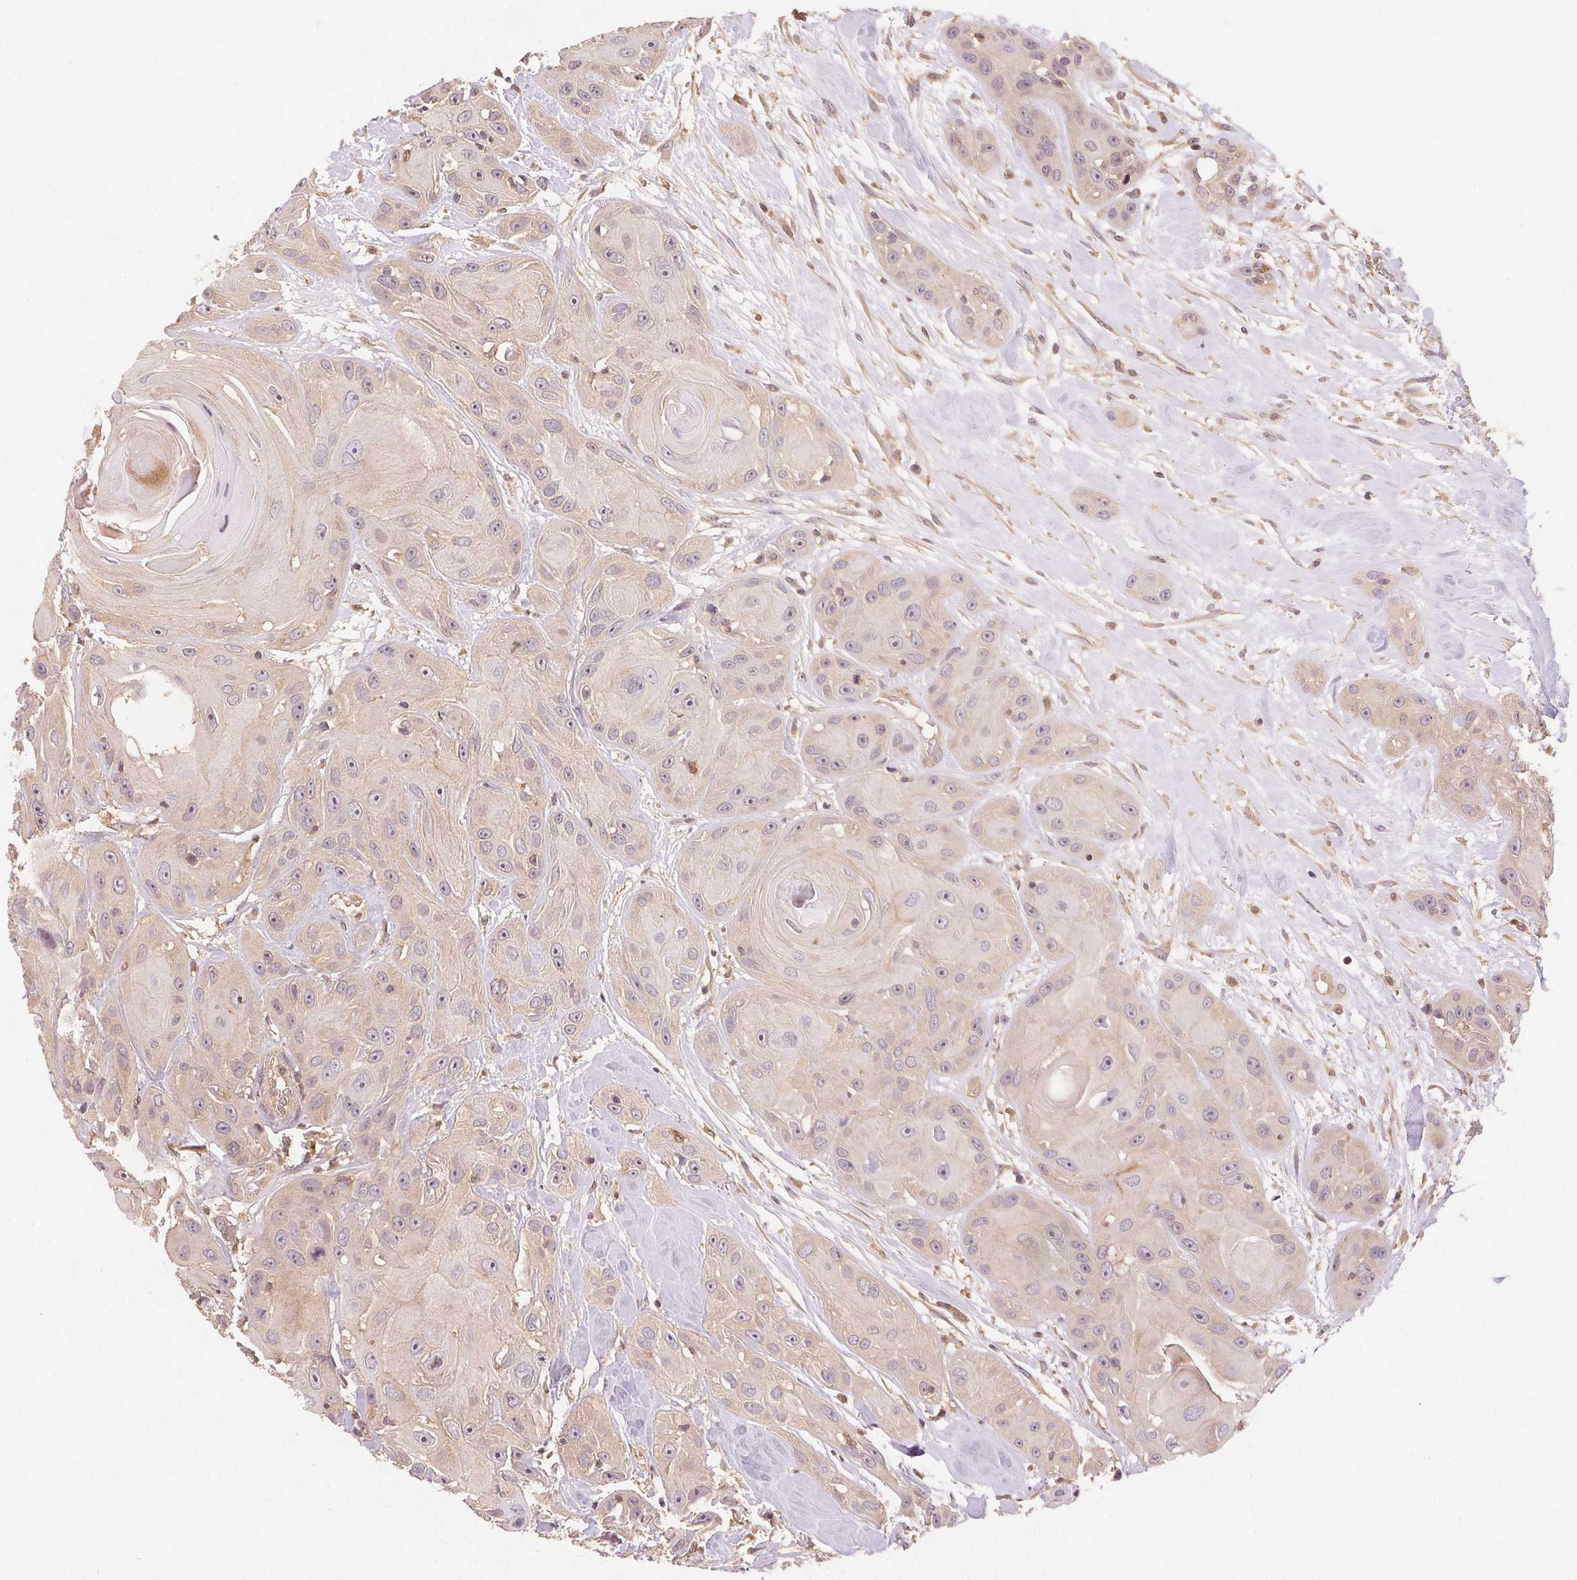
{"staining": {"intensity": "weak", "quantity": "25%-75%", "location": "nuclear"}, "tissue": "head and neck cancer", "cell_type": "Tumor cells", "image_type": "cancer", "snomed": [{"axis": "morphology", "description": "Squamous cell carcinoma, NOS"}, {"axis": "topography", "description": "Oral tissue"}, {"axis": "topography", "description": "Head-Neck"}], "caption": "Head and neck cancer (squamous cell carcinoma) was stained to show a protein in brown. There is low levels of weak nuclear staining in about 25%-75% of tumor cells. (IHC, brightfield microscopy, high magnification).", "gene": "GDI2", "patient": {"sex": "male", "age": 77}}